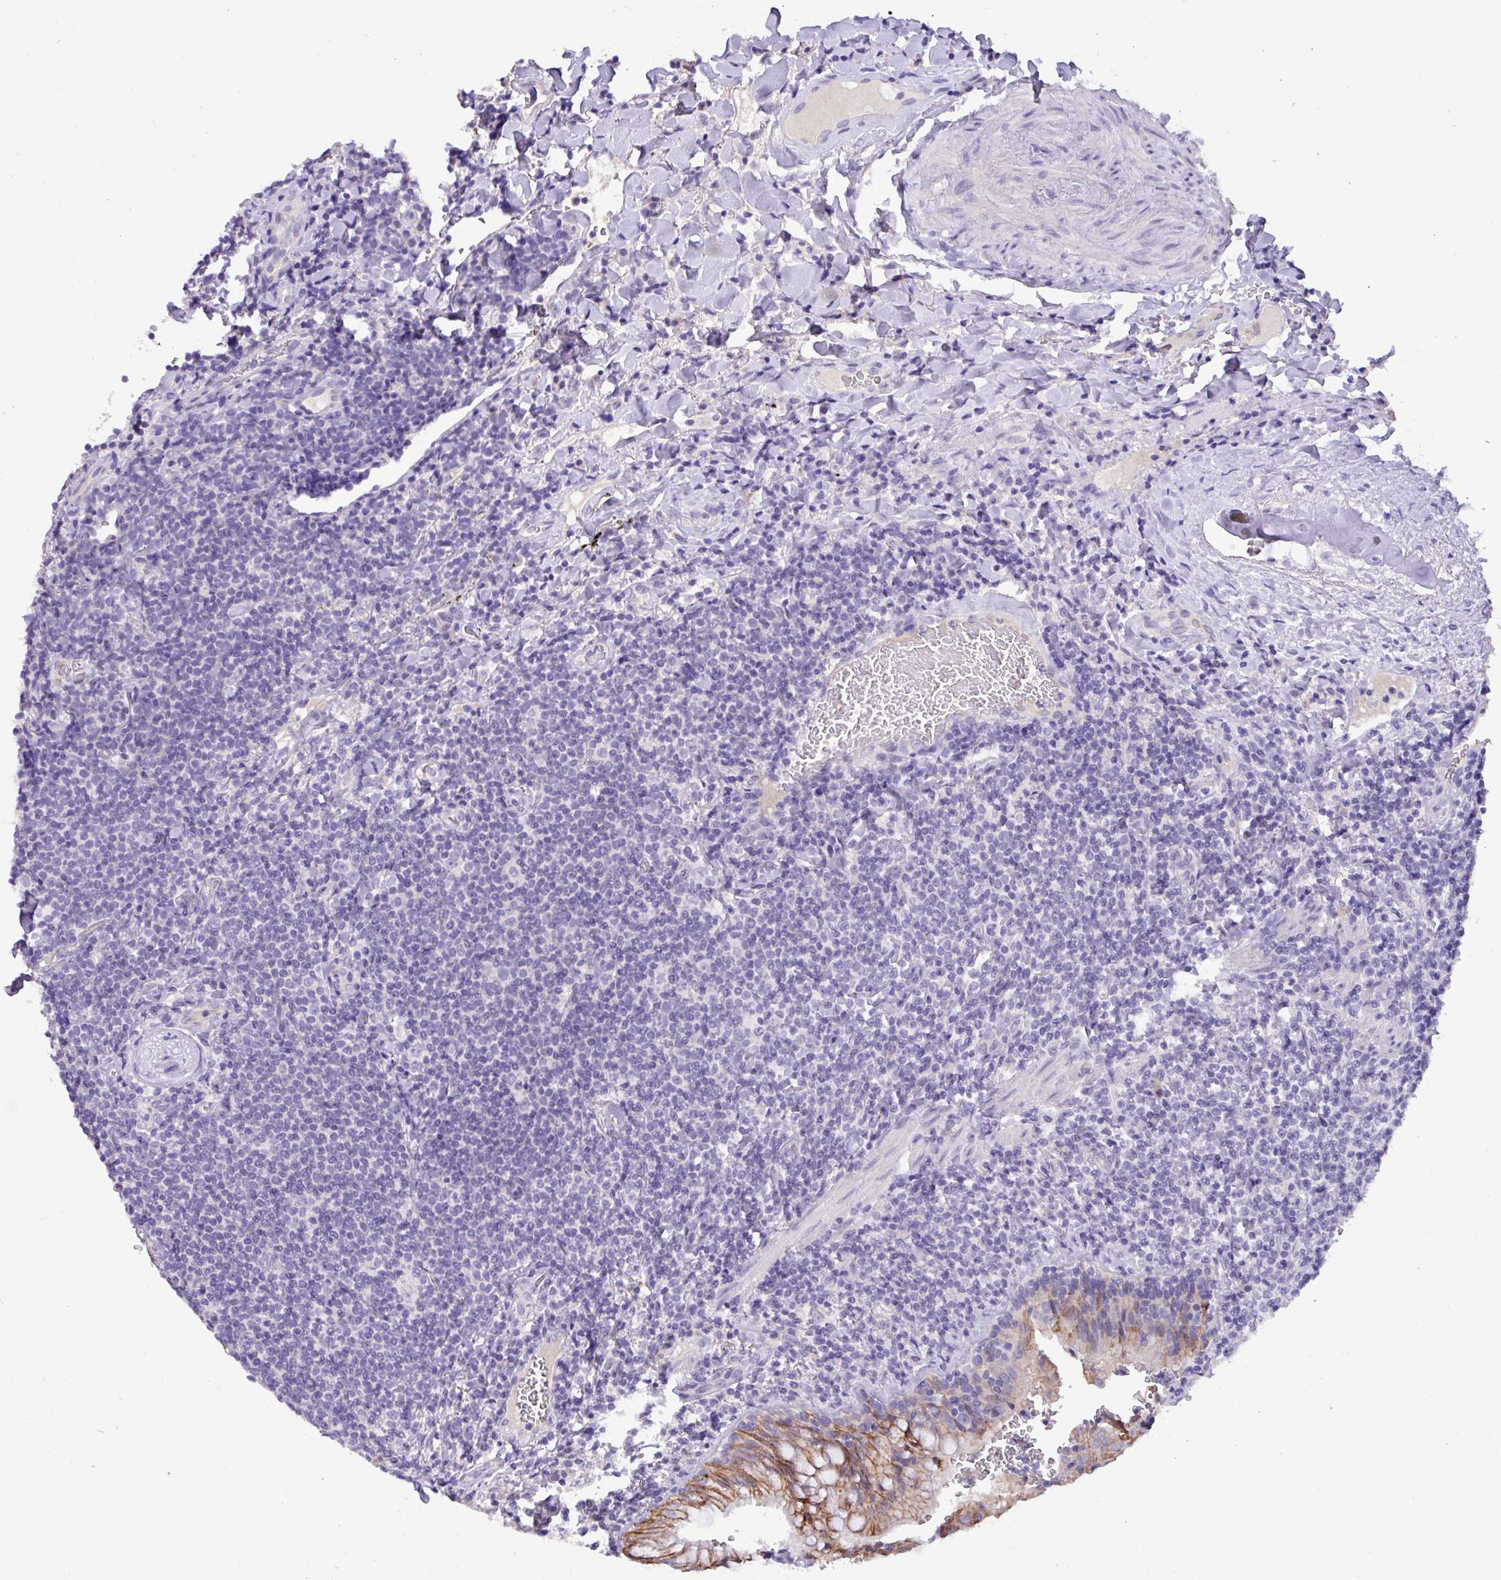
{"staining": {"intensity": "negative", "quantity": "none", "location": "none"}, "tissue": "lymphoma", "cell_type": "Tumor cells", "image_type": "cancer", "snomed": [{"axis": "morphology", "description": "Malignant lymphoma, non-Hodgkin's type, Low grade"}, {"axis": "topography", "description": "Lung"}], "caption": "Human lymphoma stained for a protein using IHC displays no positivity in tumor cells.", "gene": "EPCAM", "patient": {"sex": "female", "age": 71}}